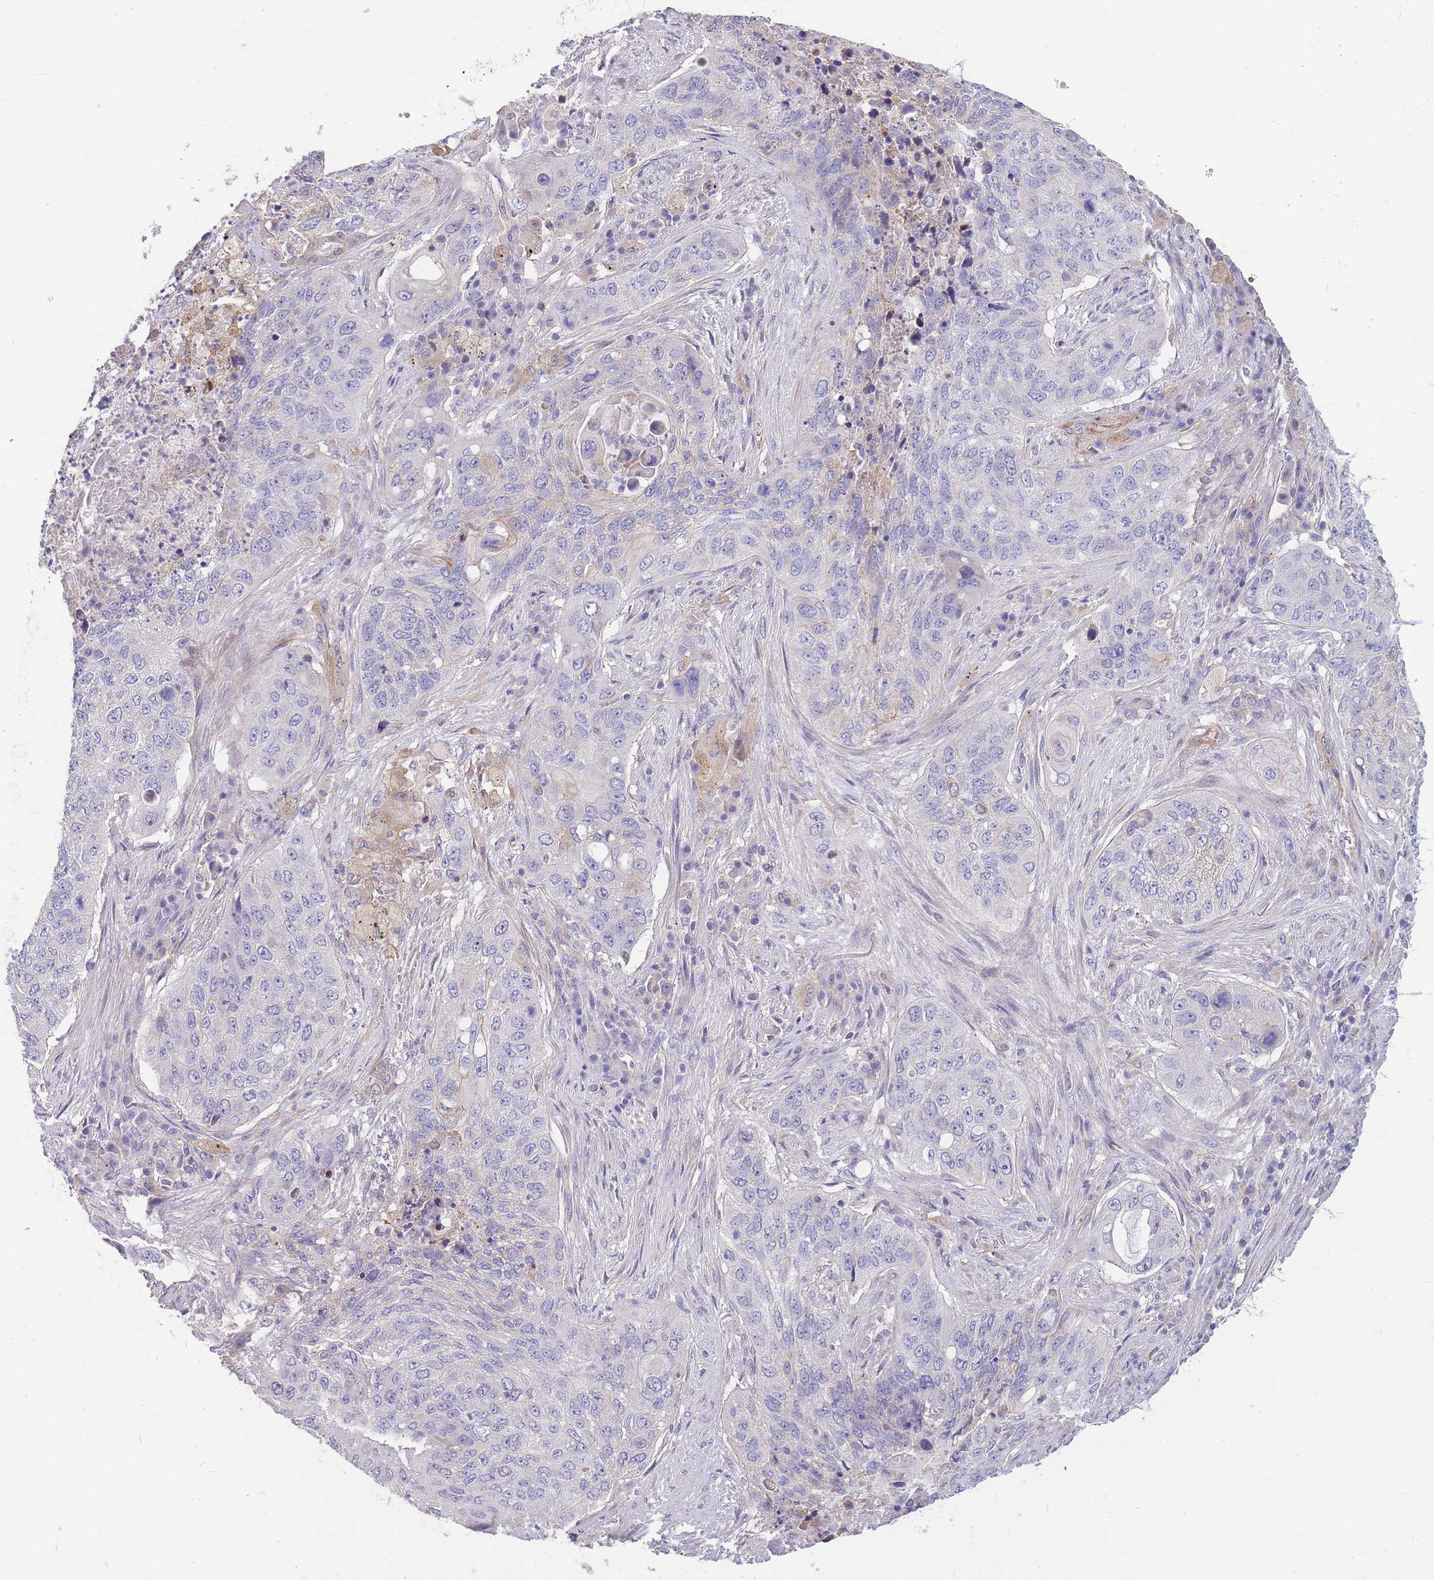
{"staining": {"intensity": "negative", "quantity": "none", "location": "none"}, "tissue": "lung cancer", "cell_type": "Tumor cells", "image_type": "cancer", "snomed": [{"axis": "morphology", "description": "Squamous cell carcinoma, NOS"}, {"axis": "topography", "description": "Lung"}], "caption": "This is an immunohistochemistry histopathology image of human squamous cell carcinoma (lung). There is no expression in tumor cells.", "gene": "OR5T1", "patient": {"sex": "female", "age": 63}}